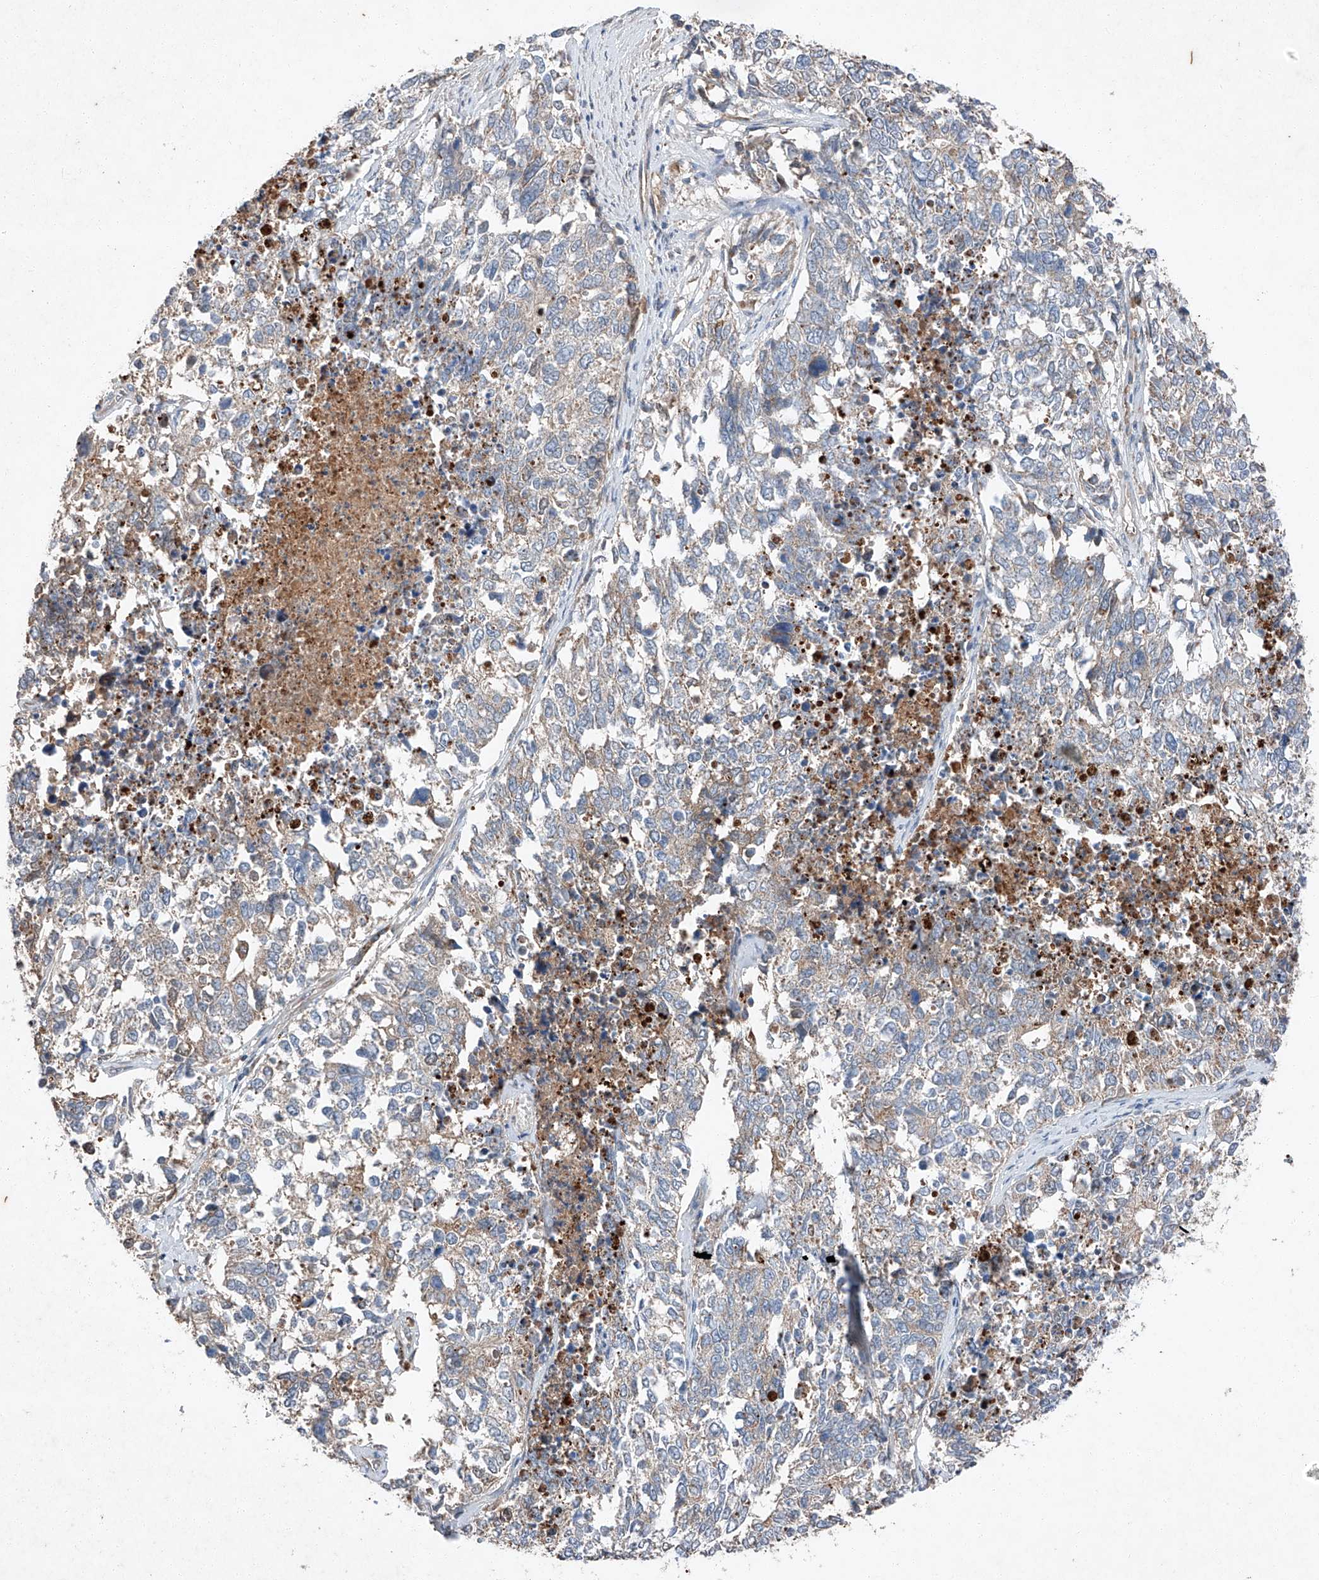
{"staining": {"intensity": "negative", "quantity": "none", "location": "none"}, "tissue": "cervical cancer", "cell_type": "Tumor cells", "image_type": "cancer", "snomed": [{"axis": "morphology", "description": "Squamous cell carcinoma, NOS"}, {"axis": "topography", "description": "Cervix"}], "caption": "Cervical squamous cell carcinoma was stained to show a protein in brown. There is no significant staining in tumor cells. (Stains: DAB IHC with hematoxylin counter stain, Microscopy: brightfield microscopy at high magnification).", "gene": "RUSC1", "patient": {"sex": "female", "age": 63}}